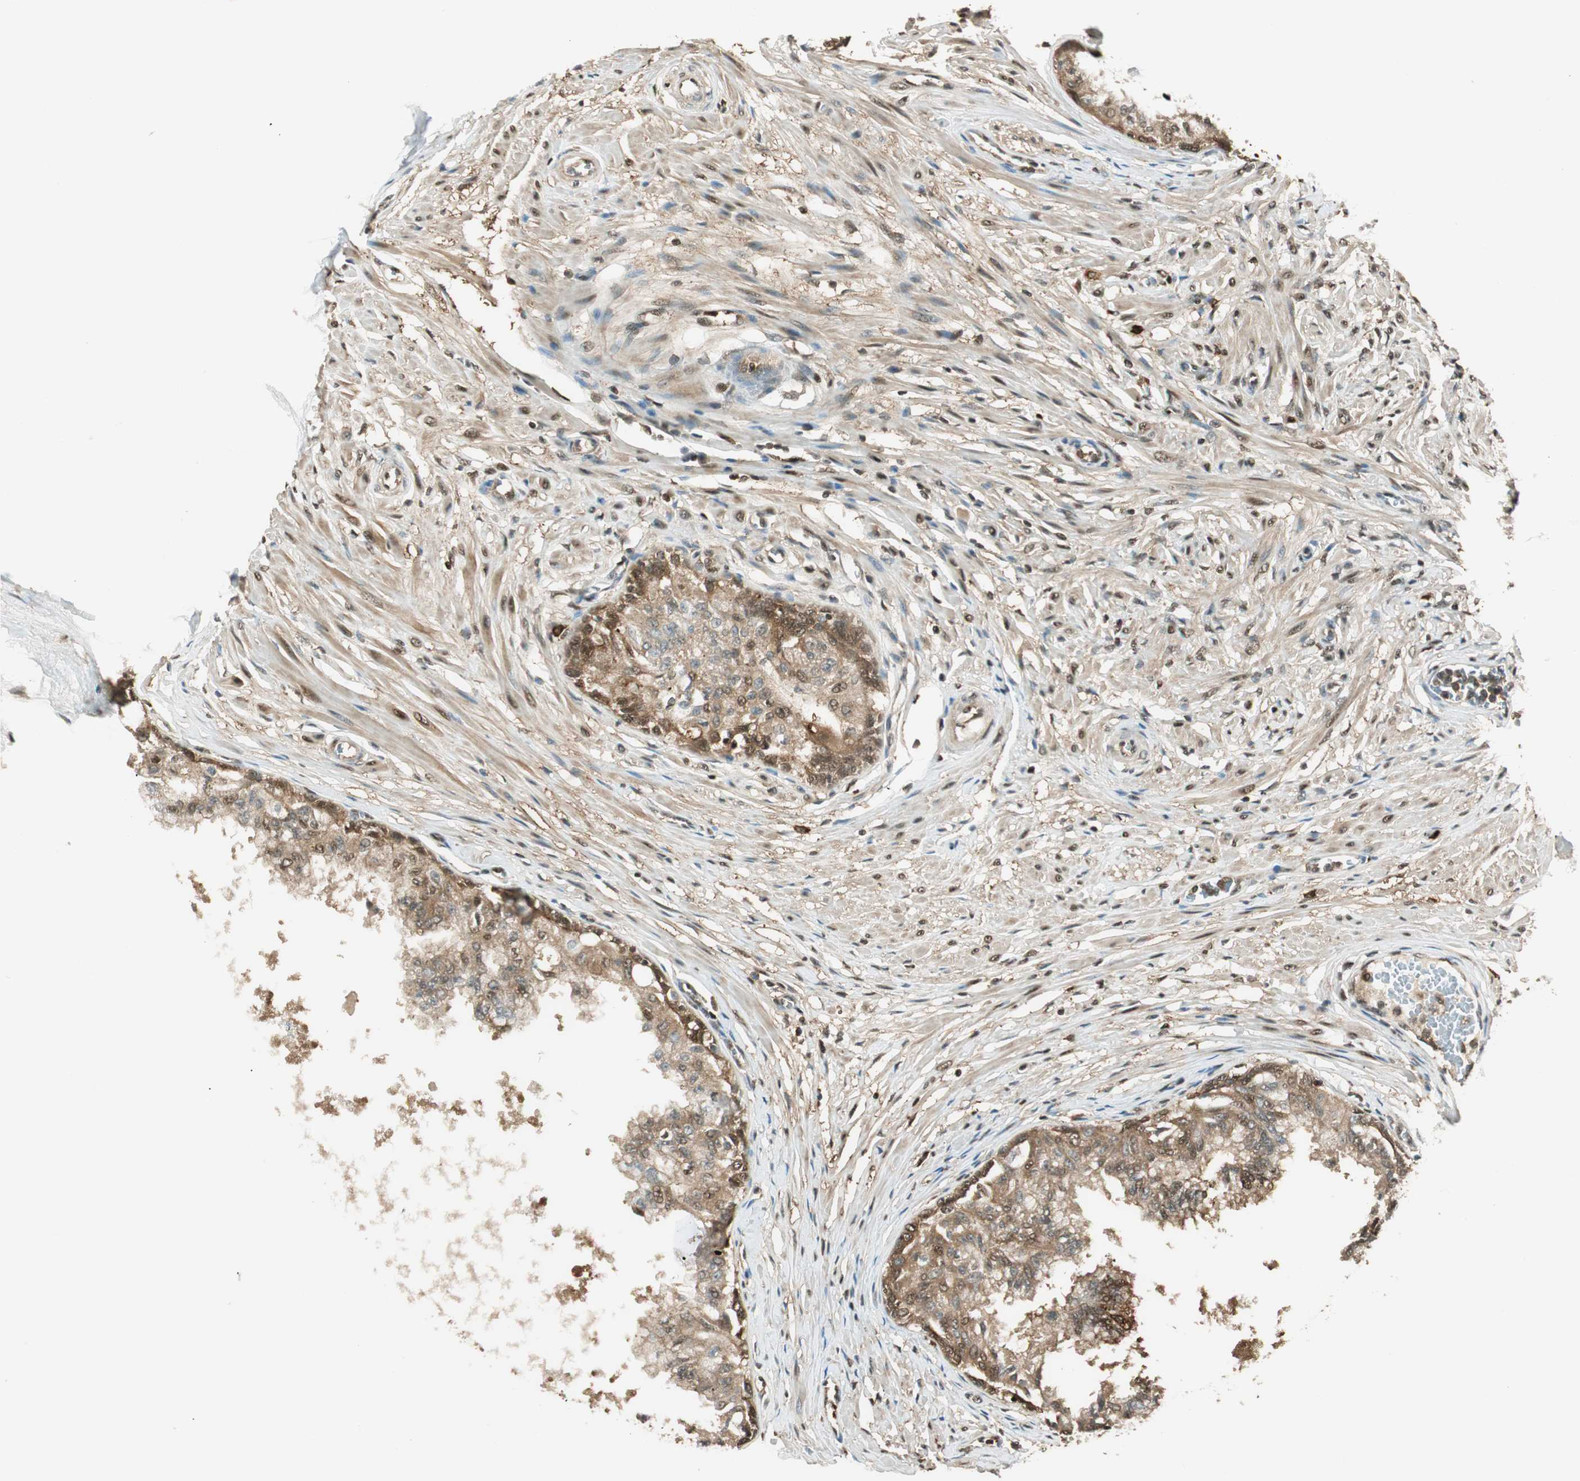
{"staining": {"intensity": "strong", "quantity": ">75%", "location": "cytoplasmic/membranous,nuclear"}, "tissue": "prostate", "cell_type": "Glandular cells", "image_type": "normal", "snomed": [{"axis": "morphology", "description": "Normal tissue, NOS"}, {"axis": "topography", "description": "Prostate"}, {"axis": "topography", "description": "Seminal veicle"}], "caption": "DAB immunohistochemical staining of normal prostate exhibits strong cytoplasmic/membranous,nuclear protein positivity in about >75% of glandular cells. (IHC, brightfield microscopy, high magnification).", "gene": "ENSG00000268870", "patient": {"sex": "male", "age": 60}}